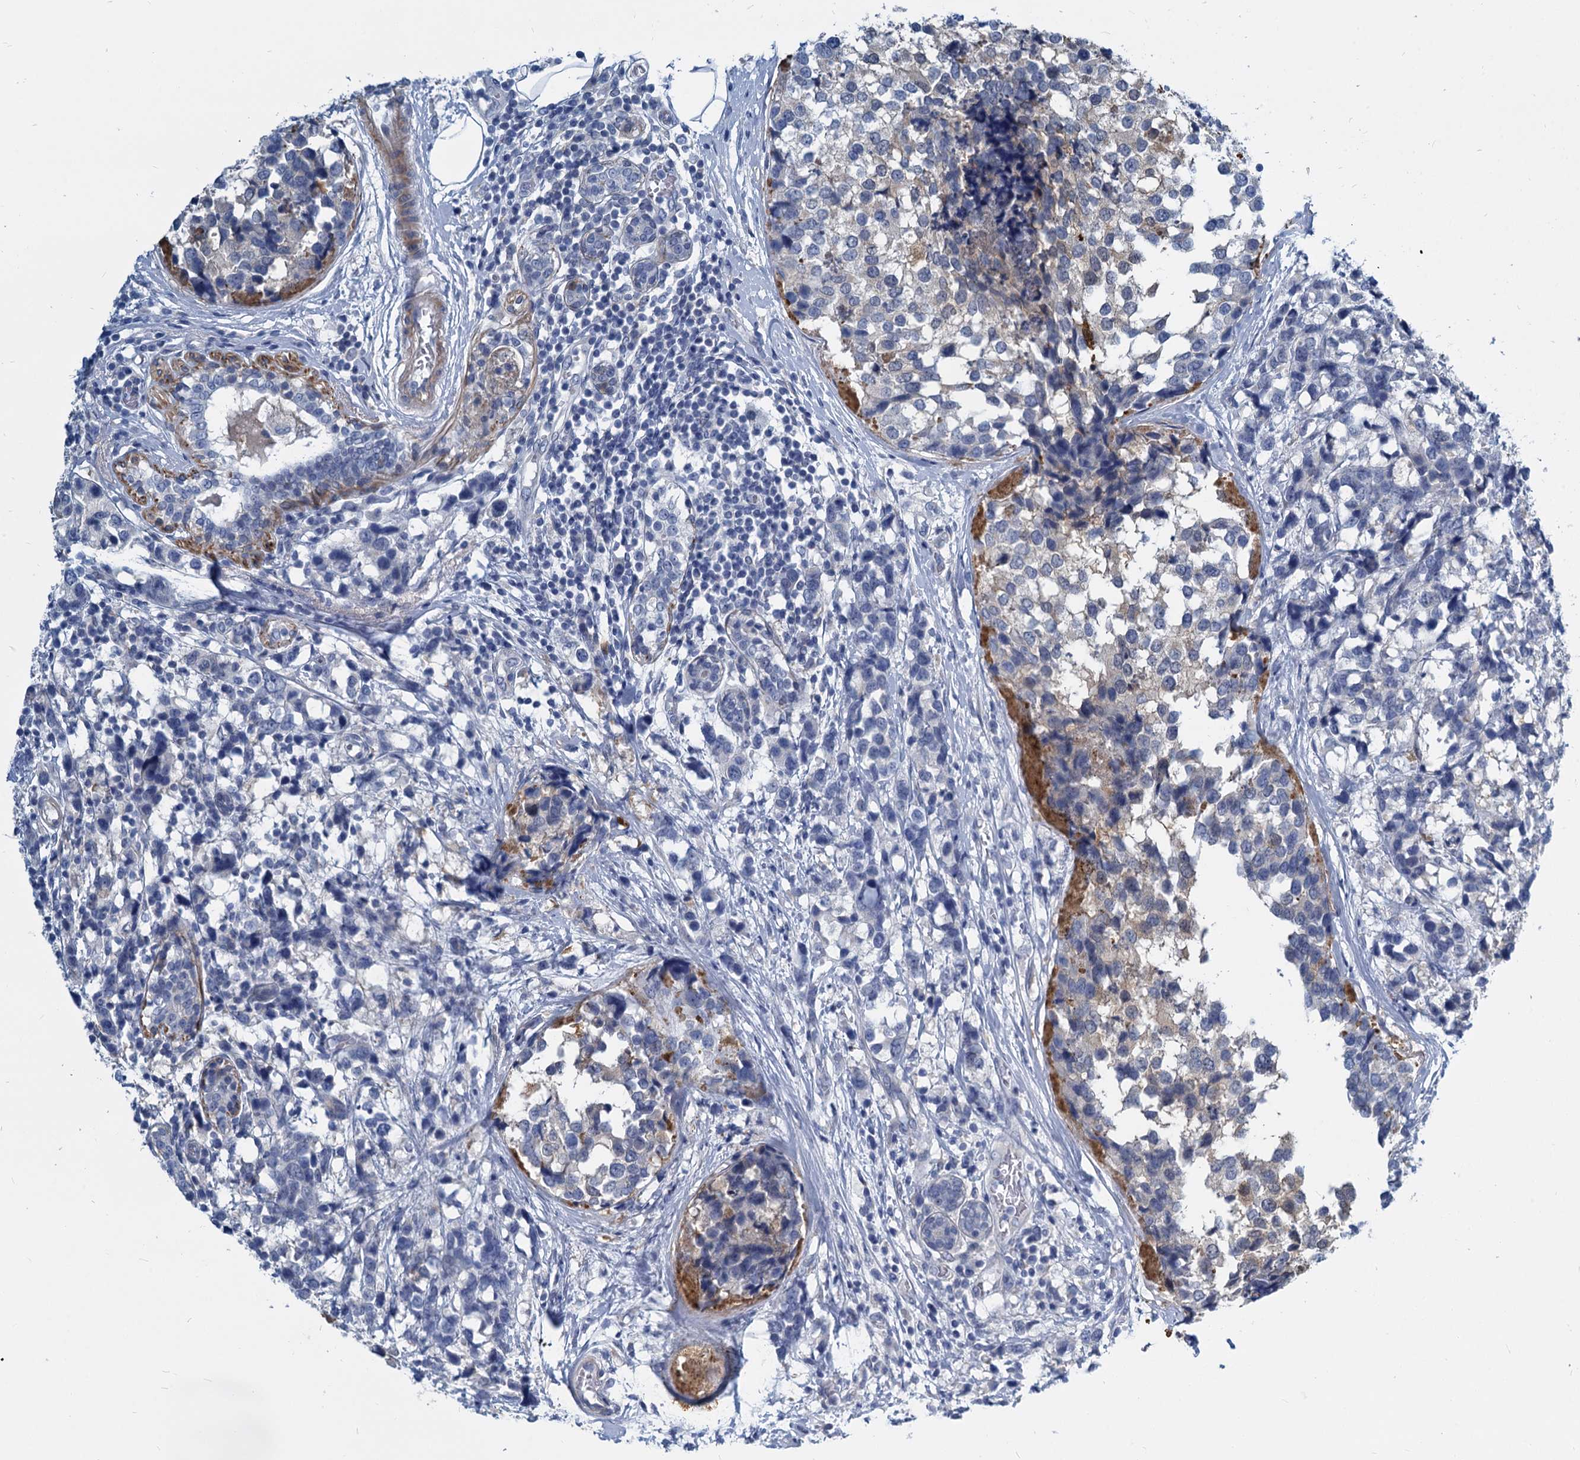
{"staining": {"intensity": "negative", "quantity": "none", "location": "none"}, "tissue": "breast cancer", "cell_type": "Tumor cells", "image_type": "cancer", "snomed": [{"axis": "morphology", "description": "Lobular carcinoma"}, {"axis": "topography", "description": "Breast"}], "caption": "This is an IHC histopathology image of human breast lobular carcinoma. There is no staining in tumor cells.", "gene": "GSTM3", "patient": {"sex": "female", "age": 59}}